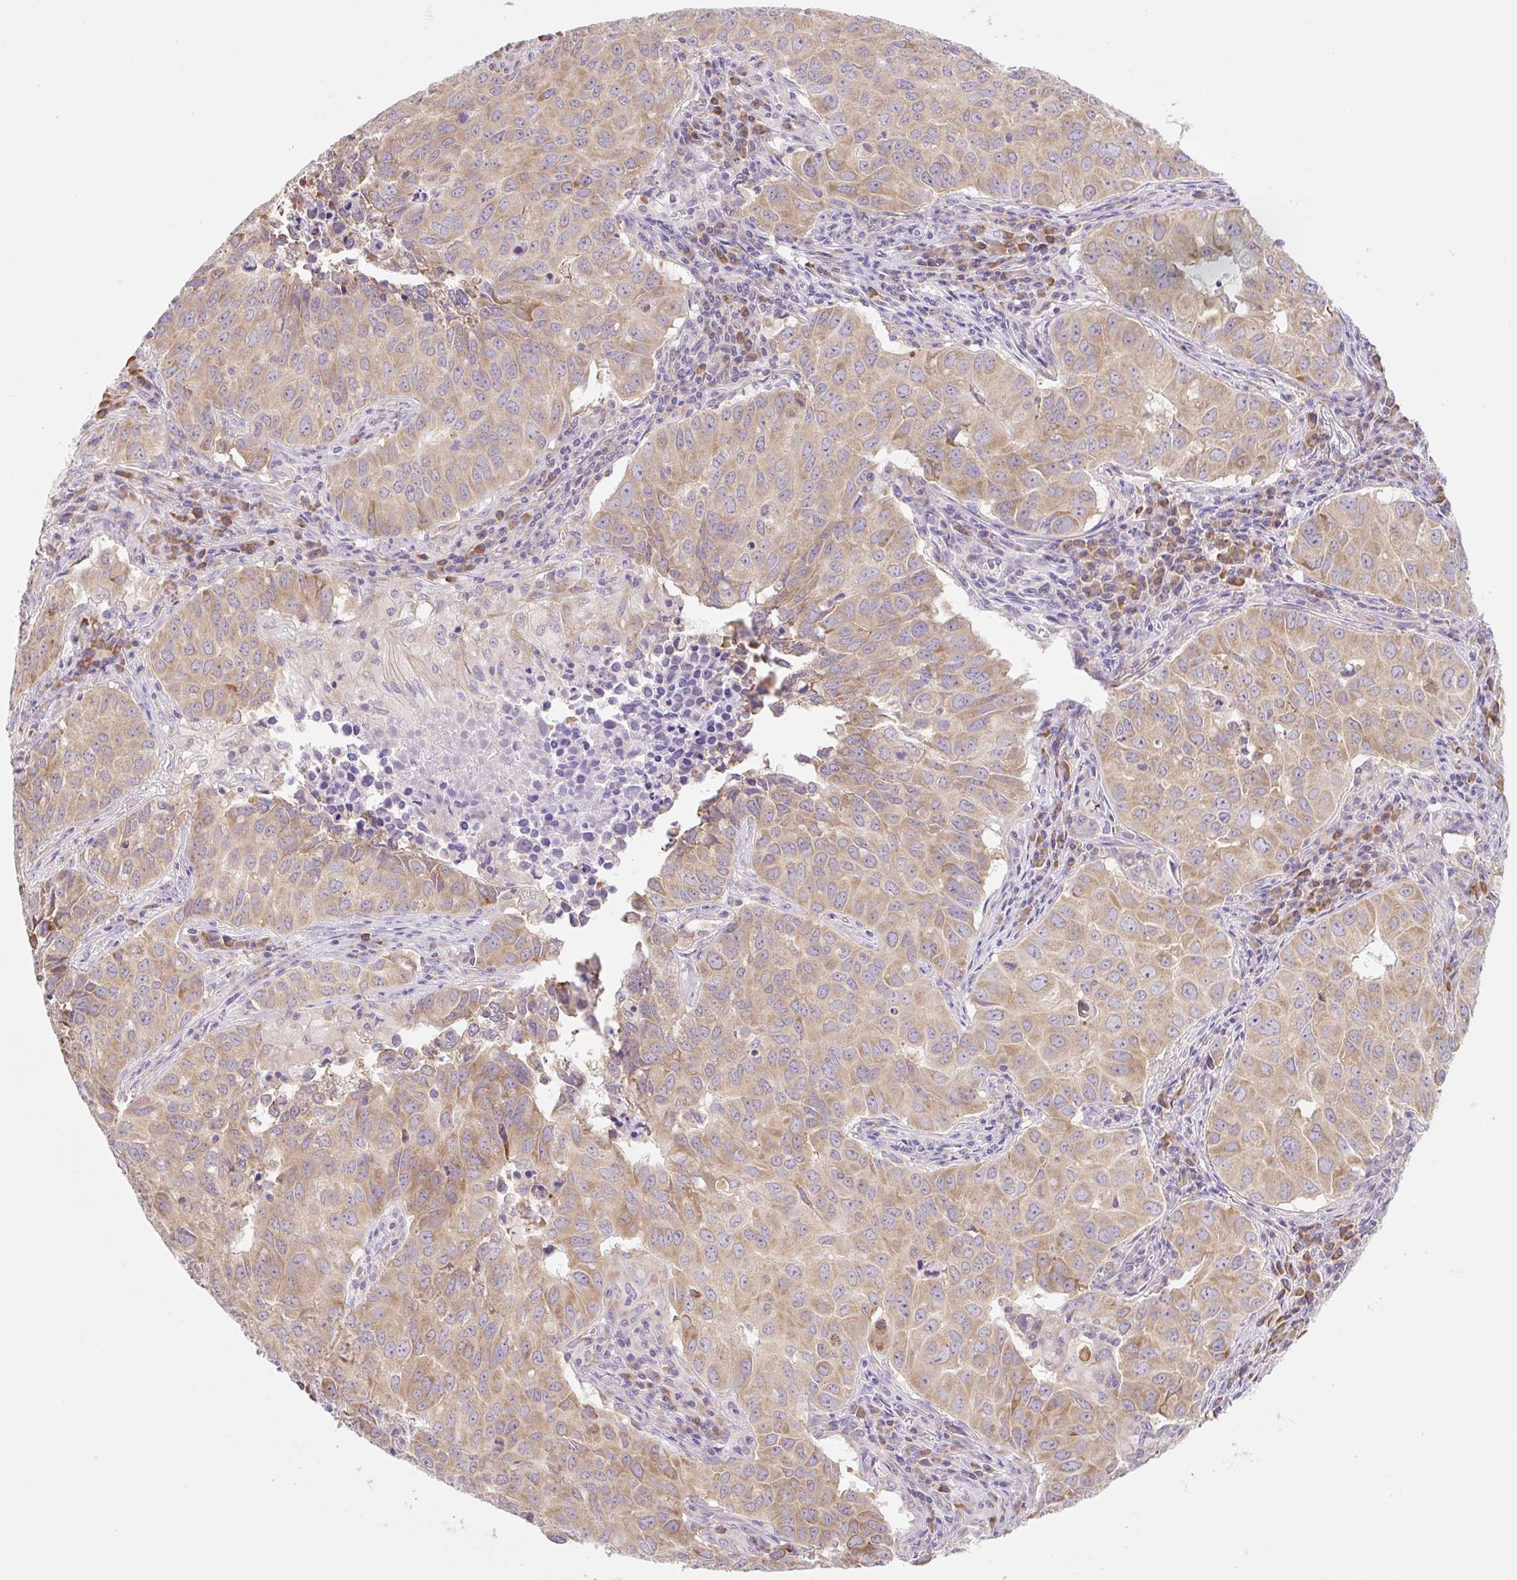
{"staining": {"intensity": "moderate", "quantity": ">75%", "location": "cytoplasmic/membranous"}, "tissue": "lung cancer", "cell_type": "Tumor cells", "image_type": "cancer", "snomed": [{"axis": "morphology", "description": "Adenocarcinoma, NOS"}, {"axis": "topography", "description": "Lung"}], "caption": "About >75% of tumor cells in human lung cancer display moderate cytoplasmic/membranous protein staining as visualized by brown immunohistochemical staining.", "gene": "RPL18A", "patient": {"sex": "female", "age": 50}}